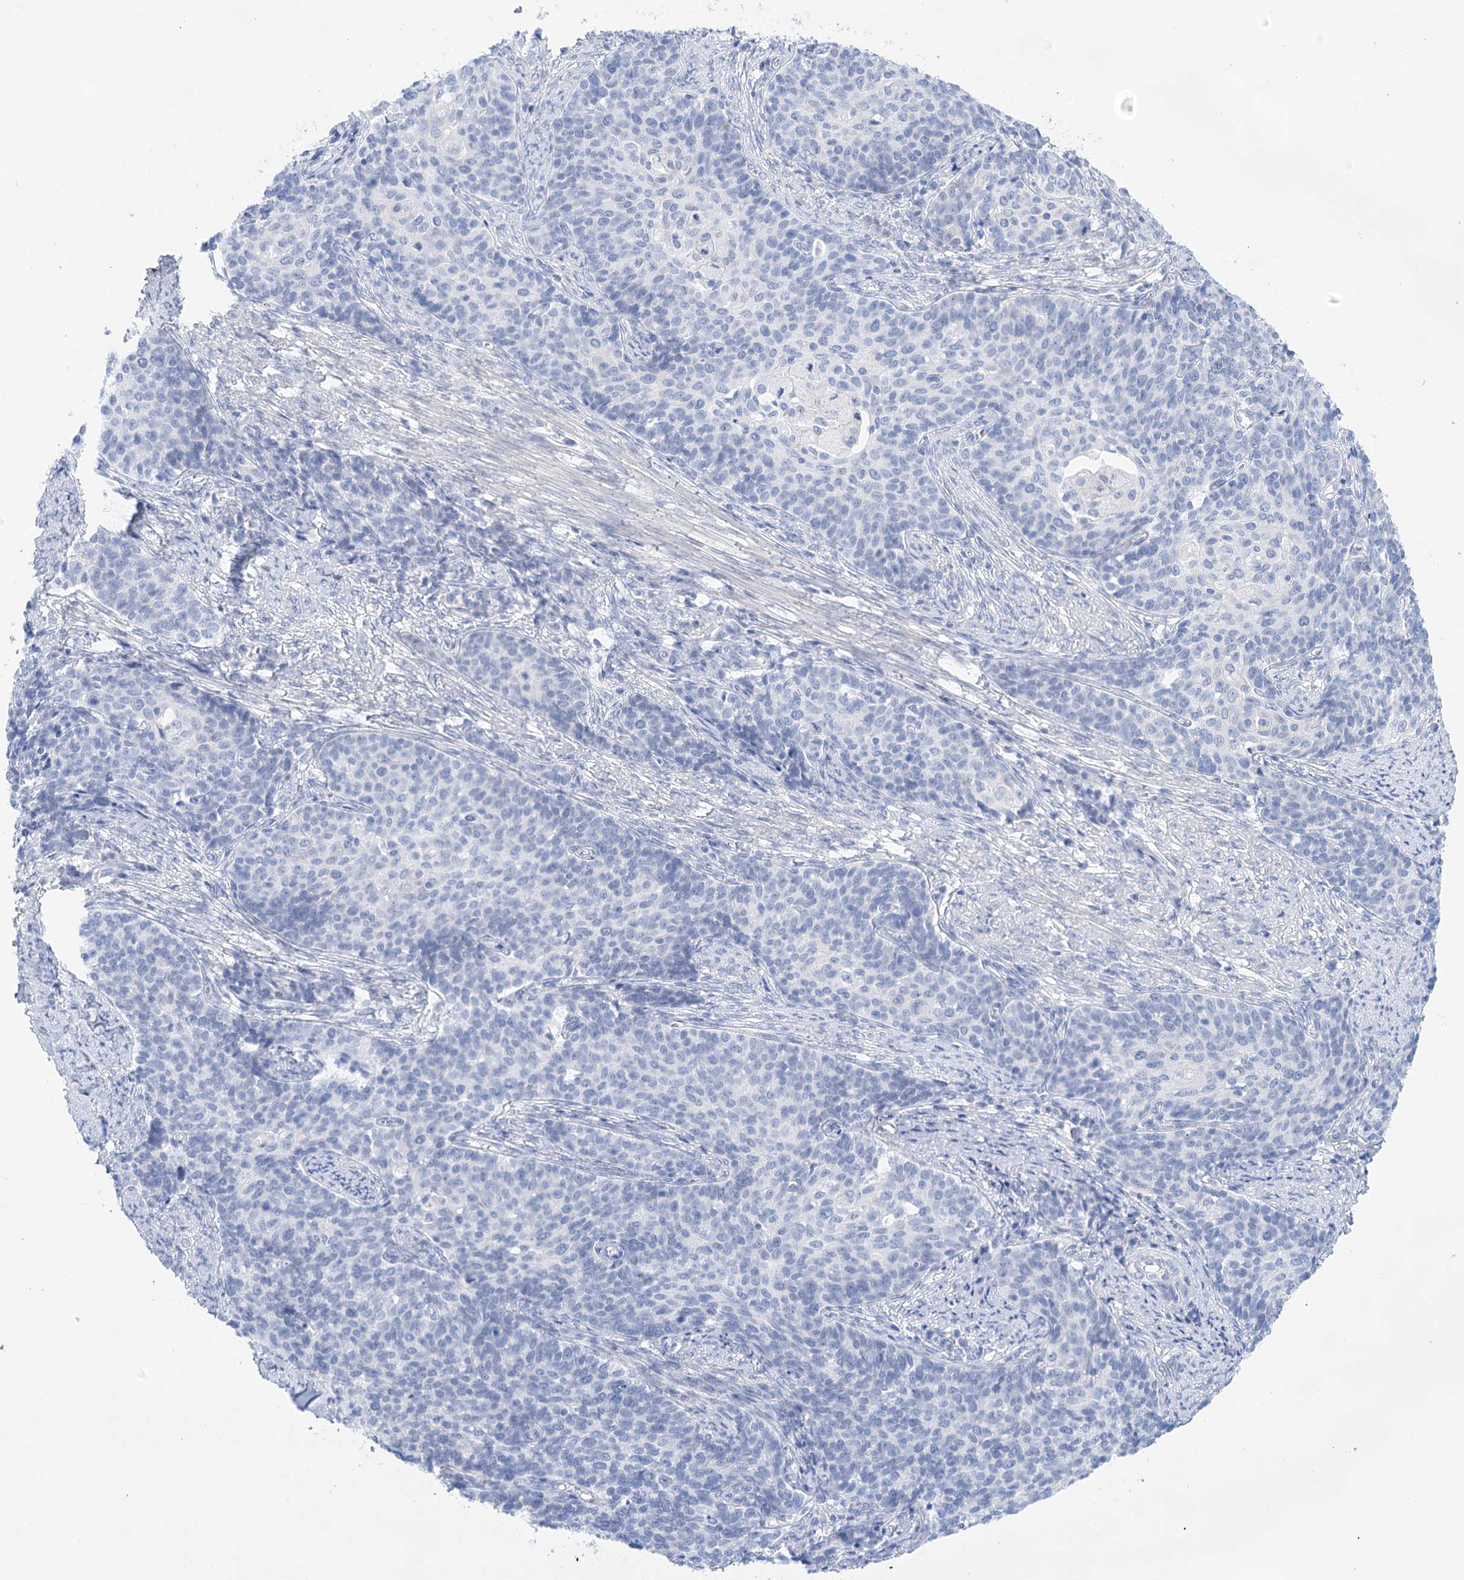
{"staining": {"intensity": "negative", "quantity": "none", "location": "none"}, "tissue": "cervical cancer", "cell_type": "Tumor cells", "image_type": "cancer", "snomed": [{"axis": "morphology", "description": "Squamous cell carcinoma, NOS"}, {"axis": "topography", "description": "Cervix"}], "caption": "Human cervical cancer stained for a protein using immunohistochemistry (IHC) reveals no positivity in tumor cells.", "gene": "LALBA", "patient": {"sex": "female", "age": 39}}